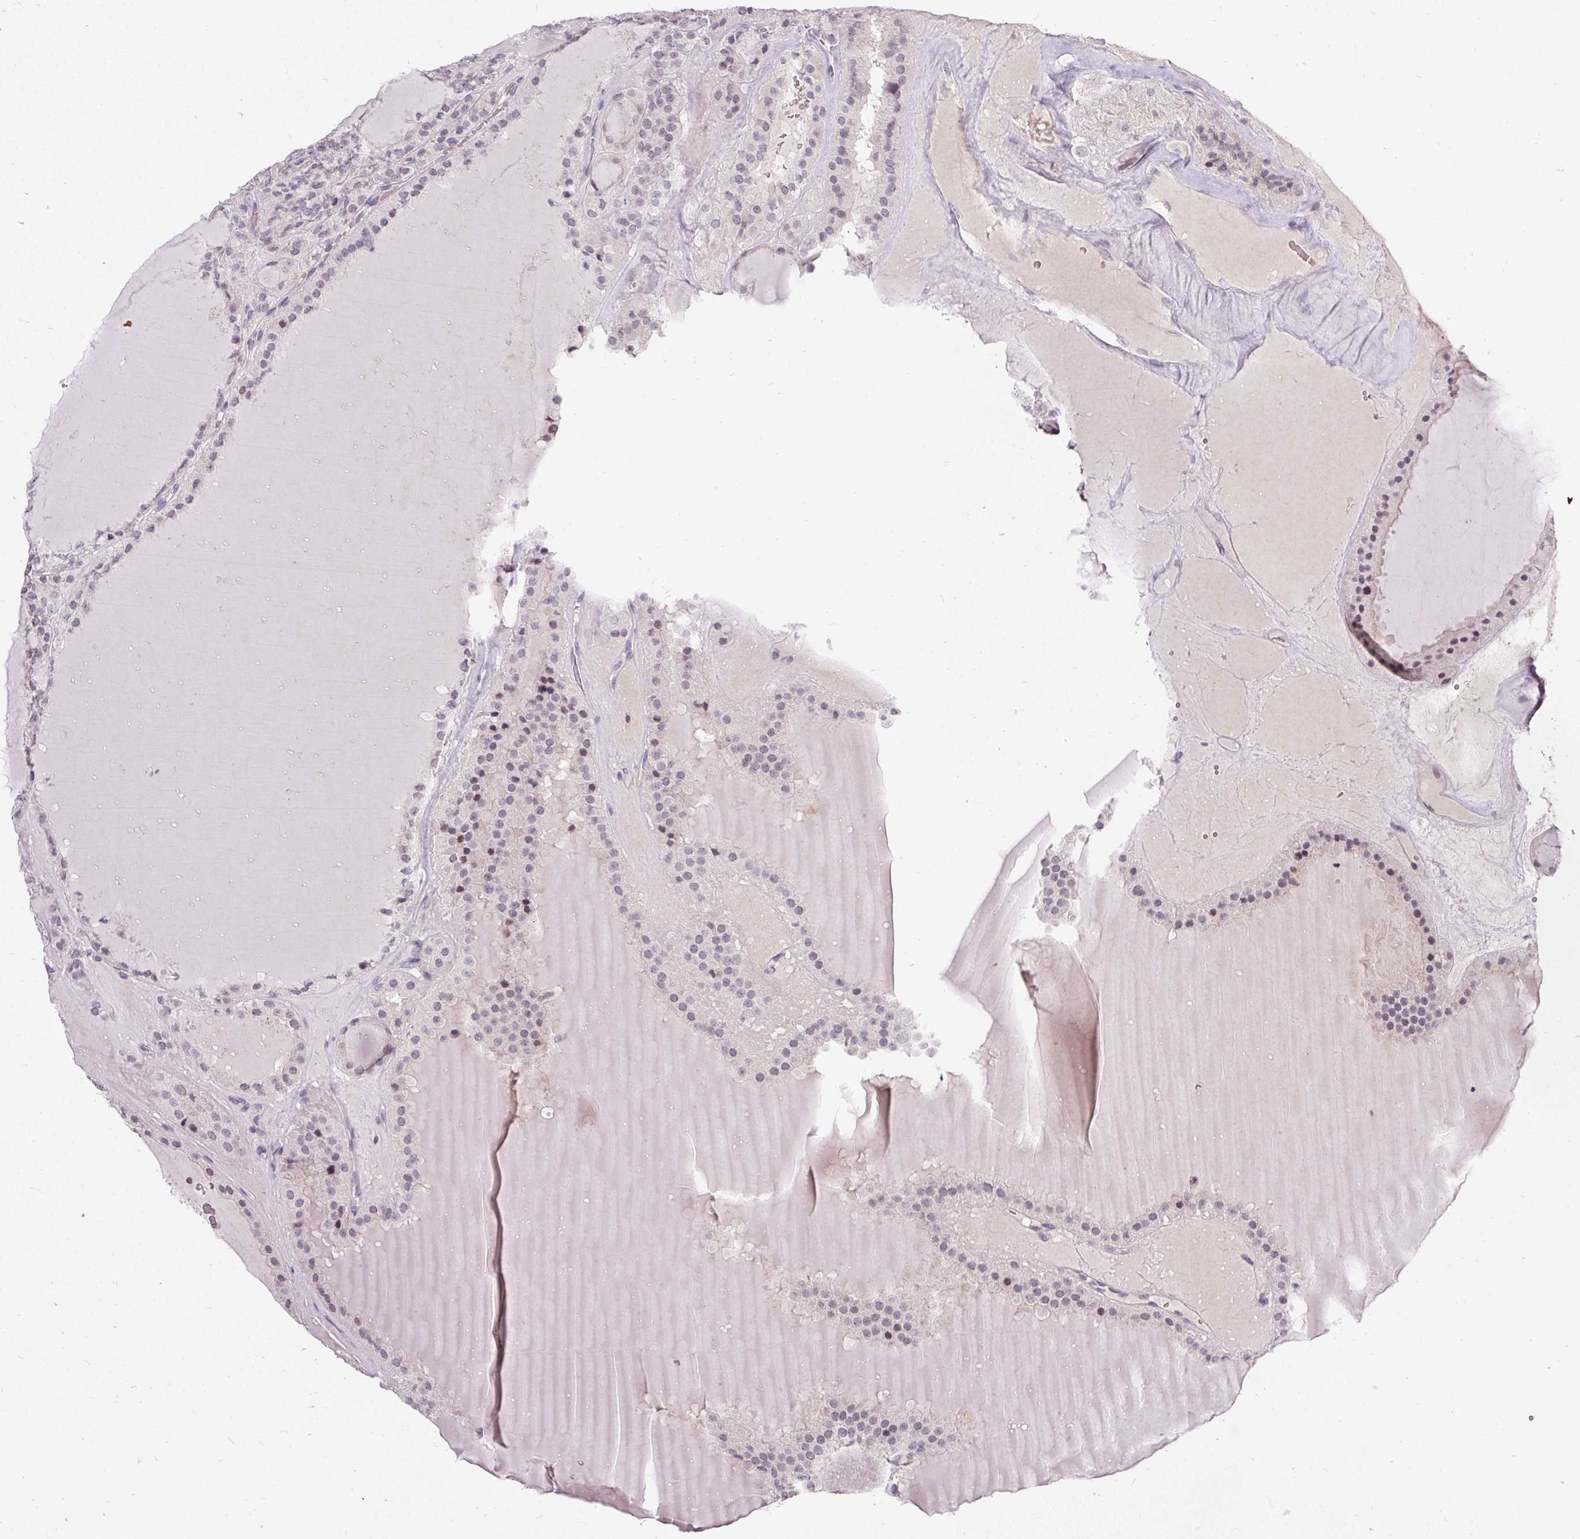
{"staining": {"intensity": "weak", "quantity": "25%-75%", "location": "nuclear"}, "tissue": "thyroid cancer", "cell_type": "Tumor cells", "image_type": "cancer", "snomed": [{"axis": "morphology", "description": "Follicular adenoma carcinoma, NOS"}, {"axis": "topography", "description": "Thyroid gland"}], "caption": "Human thyroid cancer (follicular adenoma carcinoma) stained for a protein (brown) displays weak nuclear positive staining in about 25%-75% of tumor cells.", "gene": "FAM117B", "patient": {"sex": "female", "age": 63}}